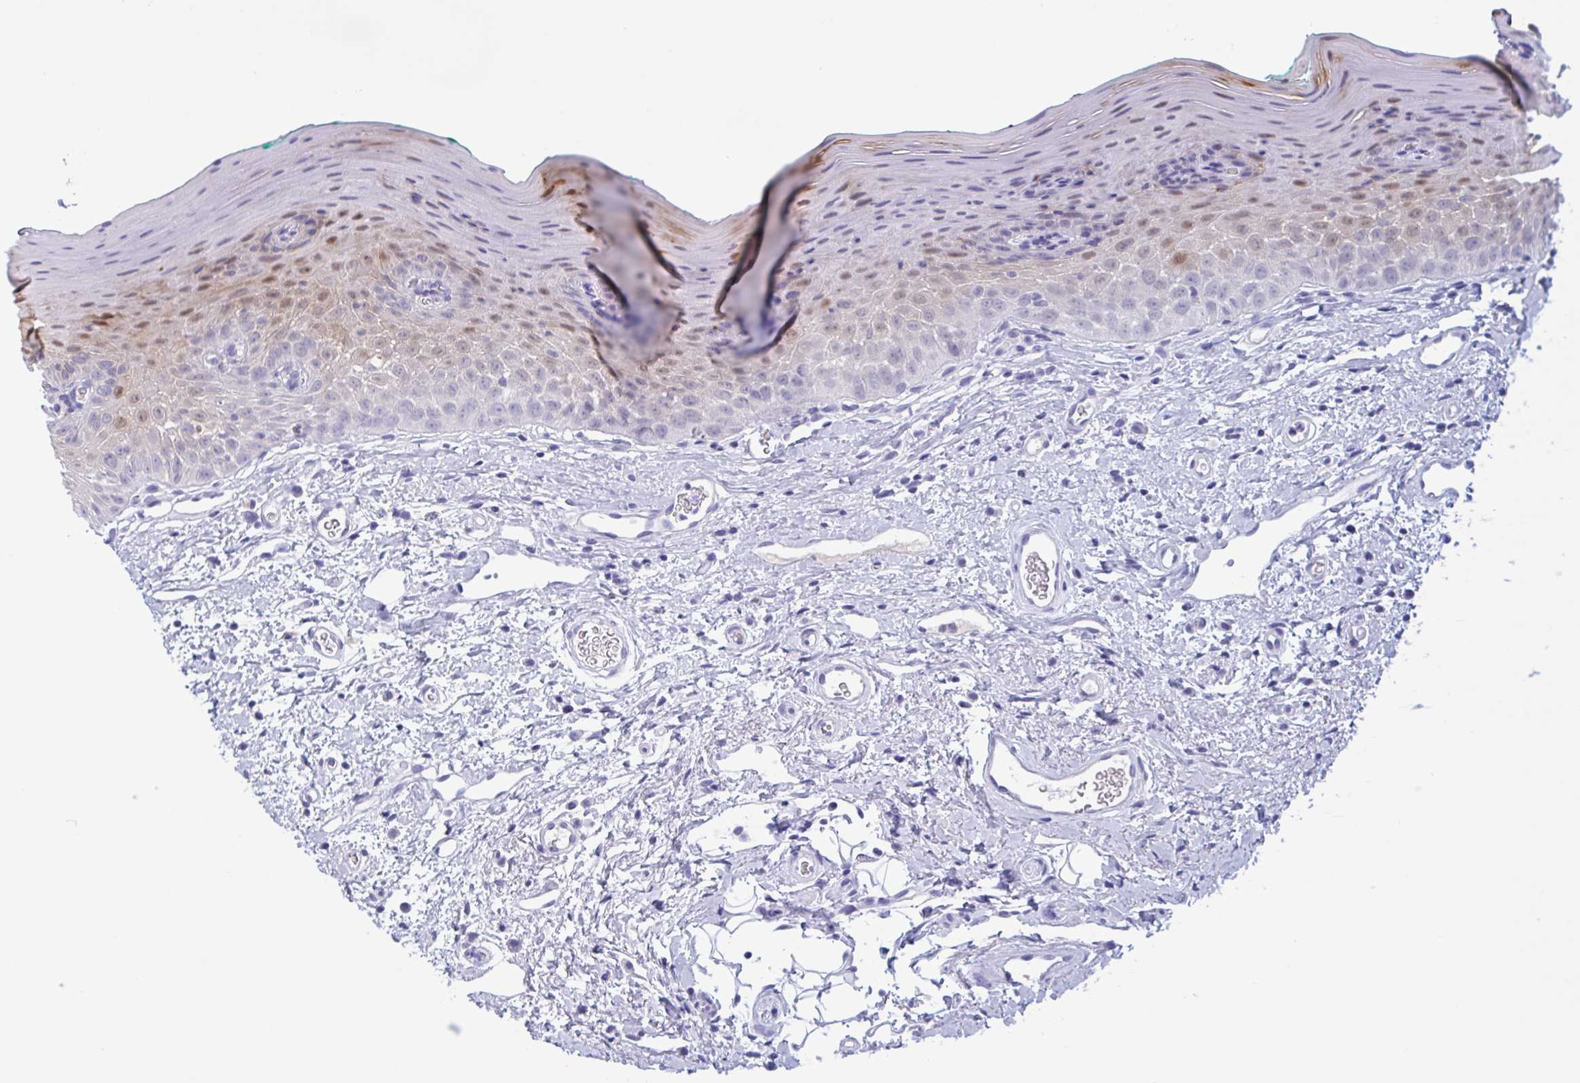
{"staining": {"intensity": "weak", "quantity": "25%-75%", "location": "cytoplasmic/membranous,nuclear"}, "tissue": "oral mucosa", "cell_type": "Squamous epithelial cells", "image_type": "normal", "snomed": [{"axis": "morphology", "description": "Normal tissue, NOS"}, {"axis": "topography", "description": "Oral tissue"}, {"axis": "topography", "description": "Tounge, NOS"}], "caption": "Approximately 25%-75% of squamous epithelial cells in normal oral mucosa demonstrate weak cytoplasmic/membranous,nuclear protein staining as visualized by brown immunohistochemical staining.", "gene": "SERPINB13", "patient": {"sex": "male", "age": 83}}